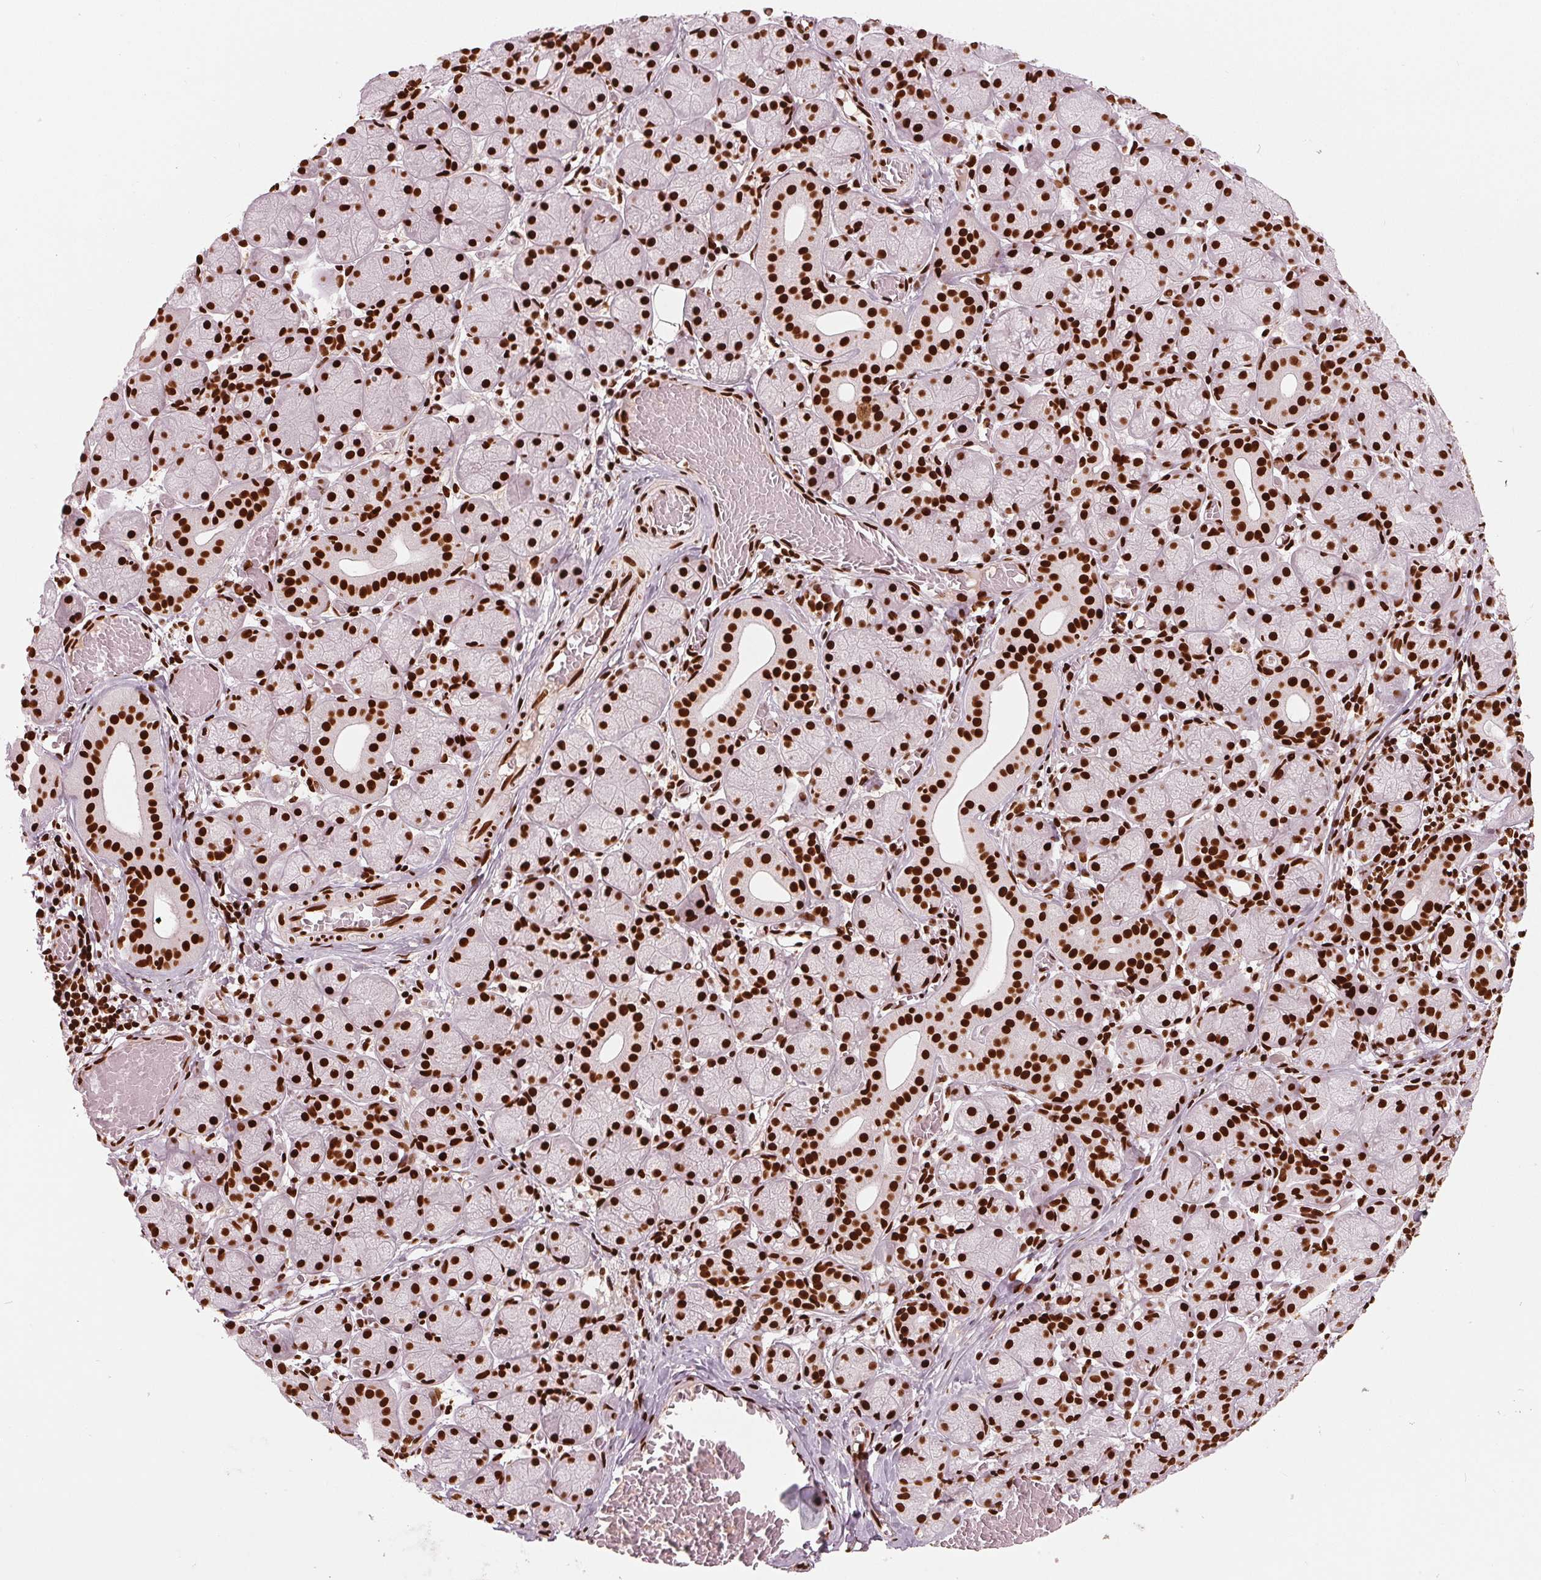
{"staining": {"intensity": "strong", "quantity": ">75%", "location": "nuclear"}, "tissue": "salivary gland", "cell_type": "Glandular cells", "image_type": "normal", "snomed": [{"axis": "morphology", "description": "Normal tissue, NOS"}, {"axis": "topography", "description": "Salivary gland"}, {"axis": "topography", "description": "Peripheral nerve tissue"}], "caption": "High-magnification brightfield microscopy of normal salivary gland stained with DAB (brown) and counterstained with hematoxylin (blue). glandular cells exhibit strong nuclear positivity is present in approximately>75% of cells.", "gene": "BRD4", "patient": {"sex": "female", "age": 24}}